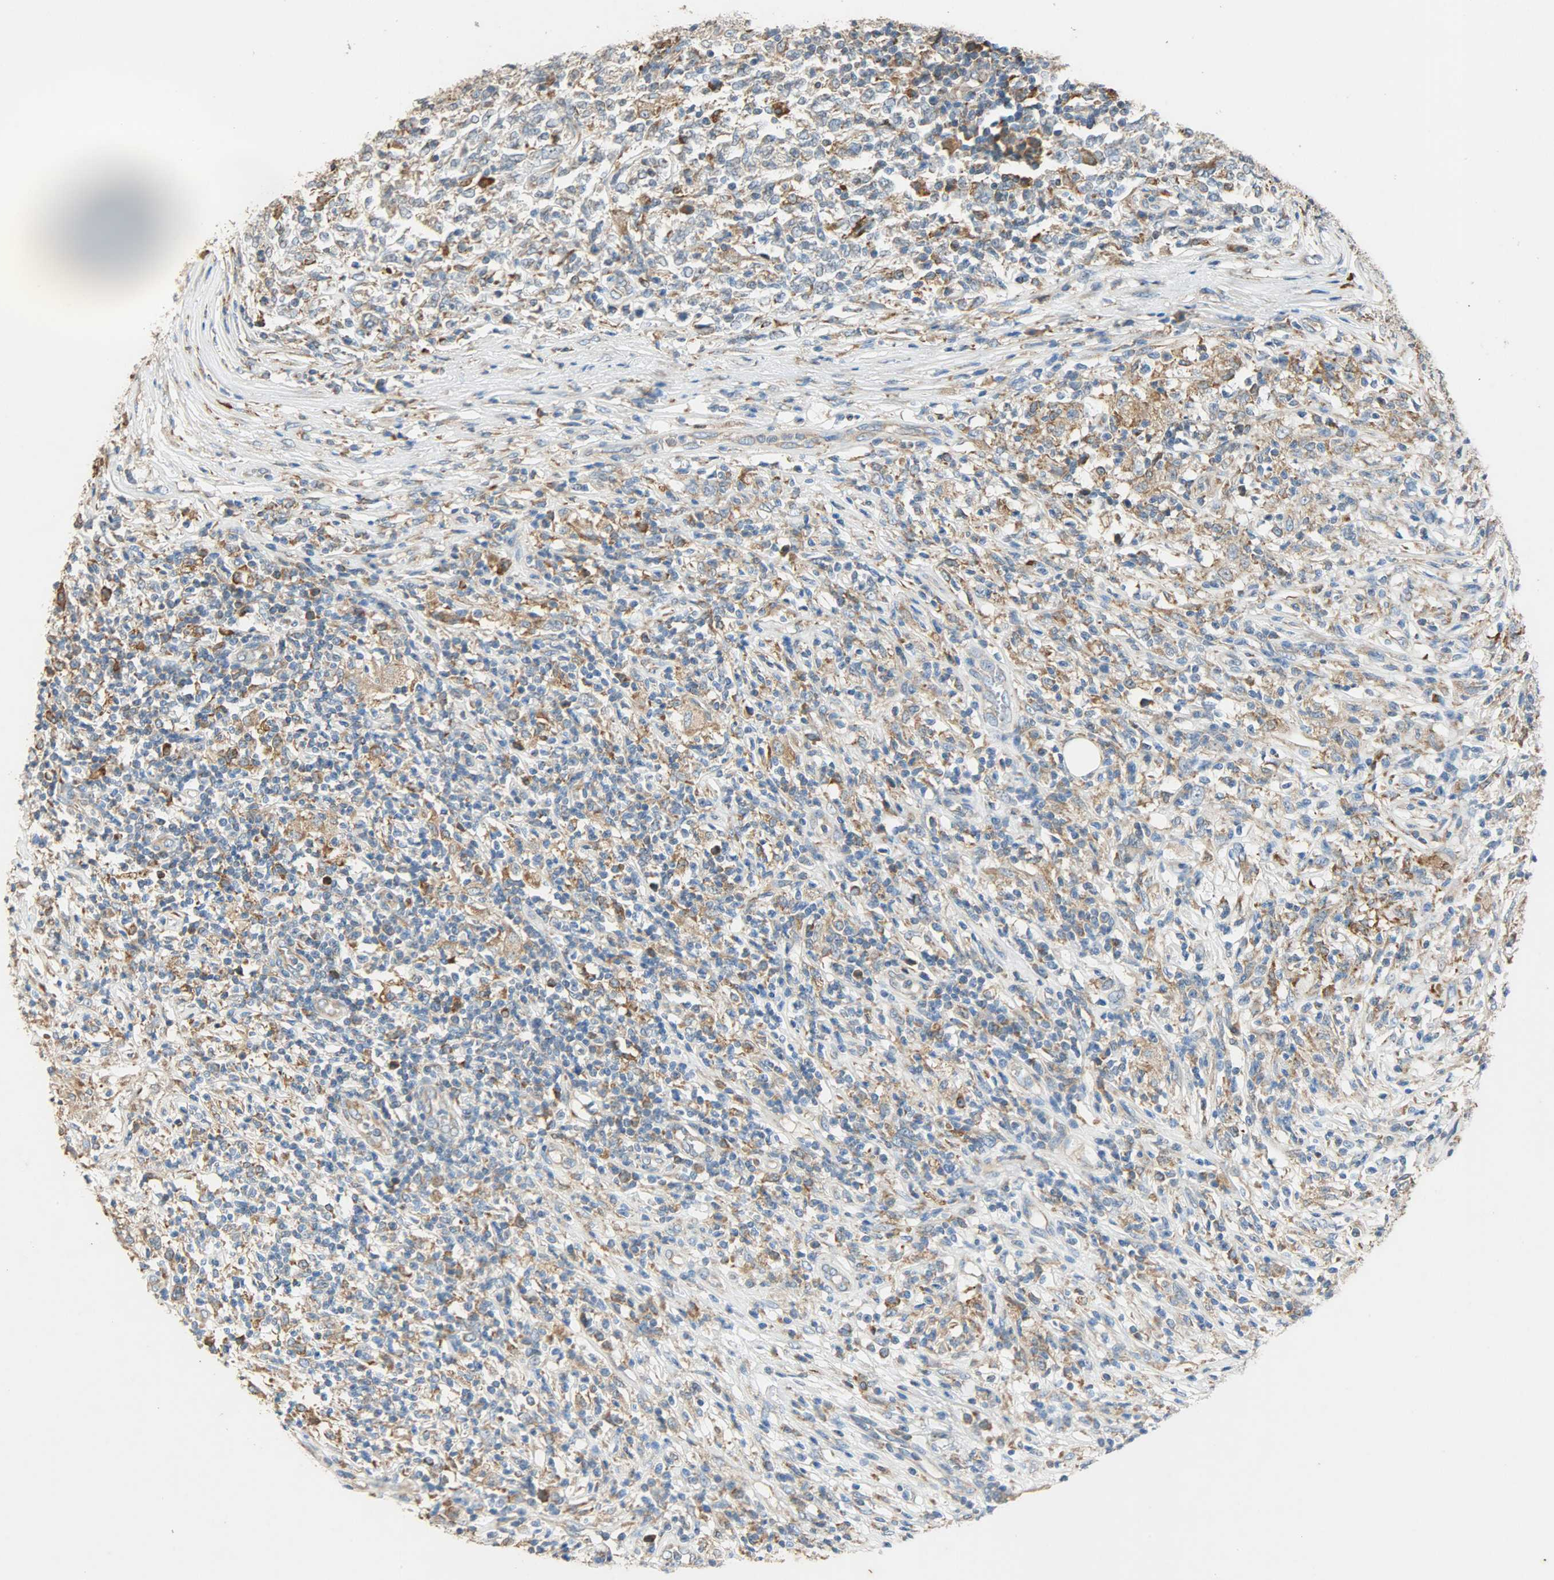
{"staining": {"intensity": "moderate", "quantity": ">75%", "location": "cytoplasmic/membranous"}, "tissue": "lymphoma", "cell_type": "Tumor cells", "image_type": "cancer", "snomed": [{"axis": "morphology", "description": "Malignant lymphoma, non-Hodgkin's type, High grade"}, {"axis": "topography", "description": "Lymph node"}], "caption": "Immunohistochemistry image of neoplastic tissue: human lymphoma stained using immunohistochemistry (IHC) reveals medium levels of moderate protein expression localized specifically in the cytoplasmic/membranous of tumor cells, appearing as a cytoplasmic/membranous brown color.", "gene": "HSPA5", "patient": {"sex": "female", "age": 84}}